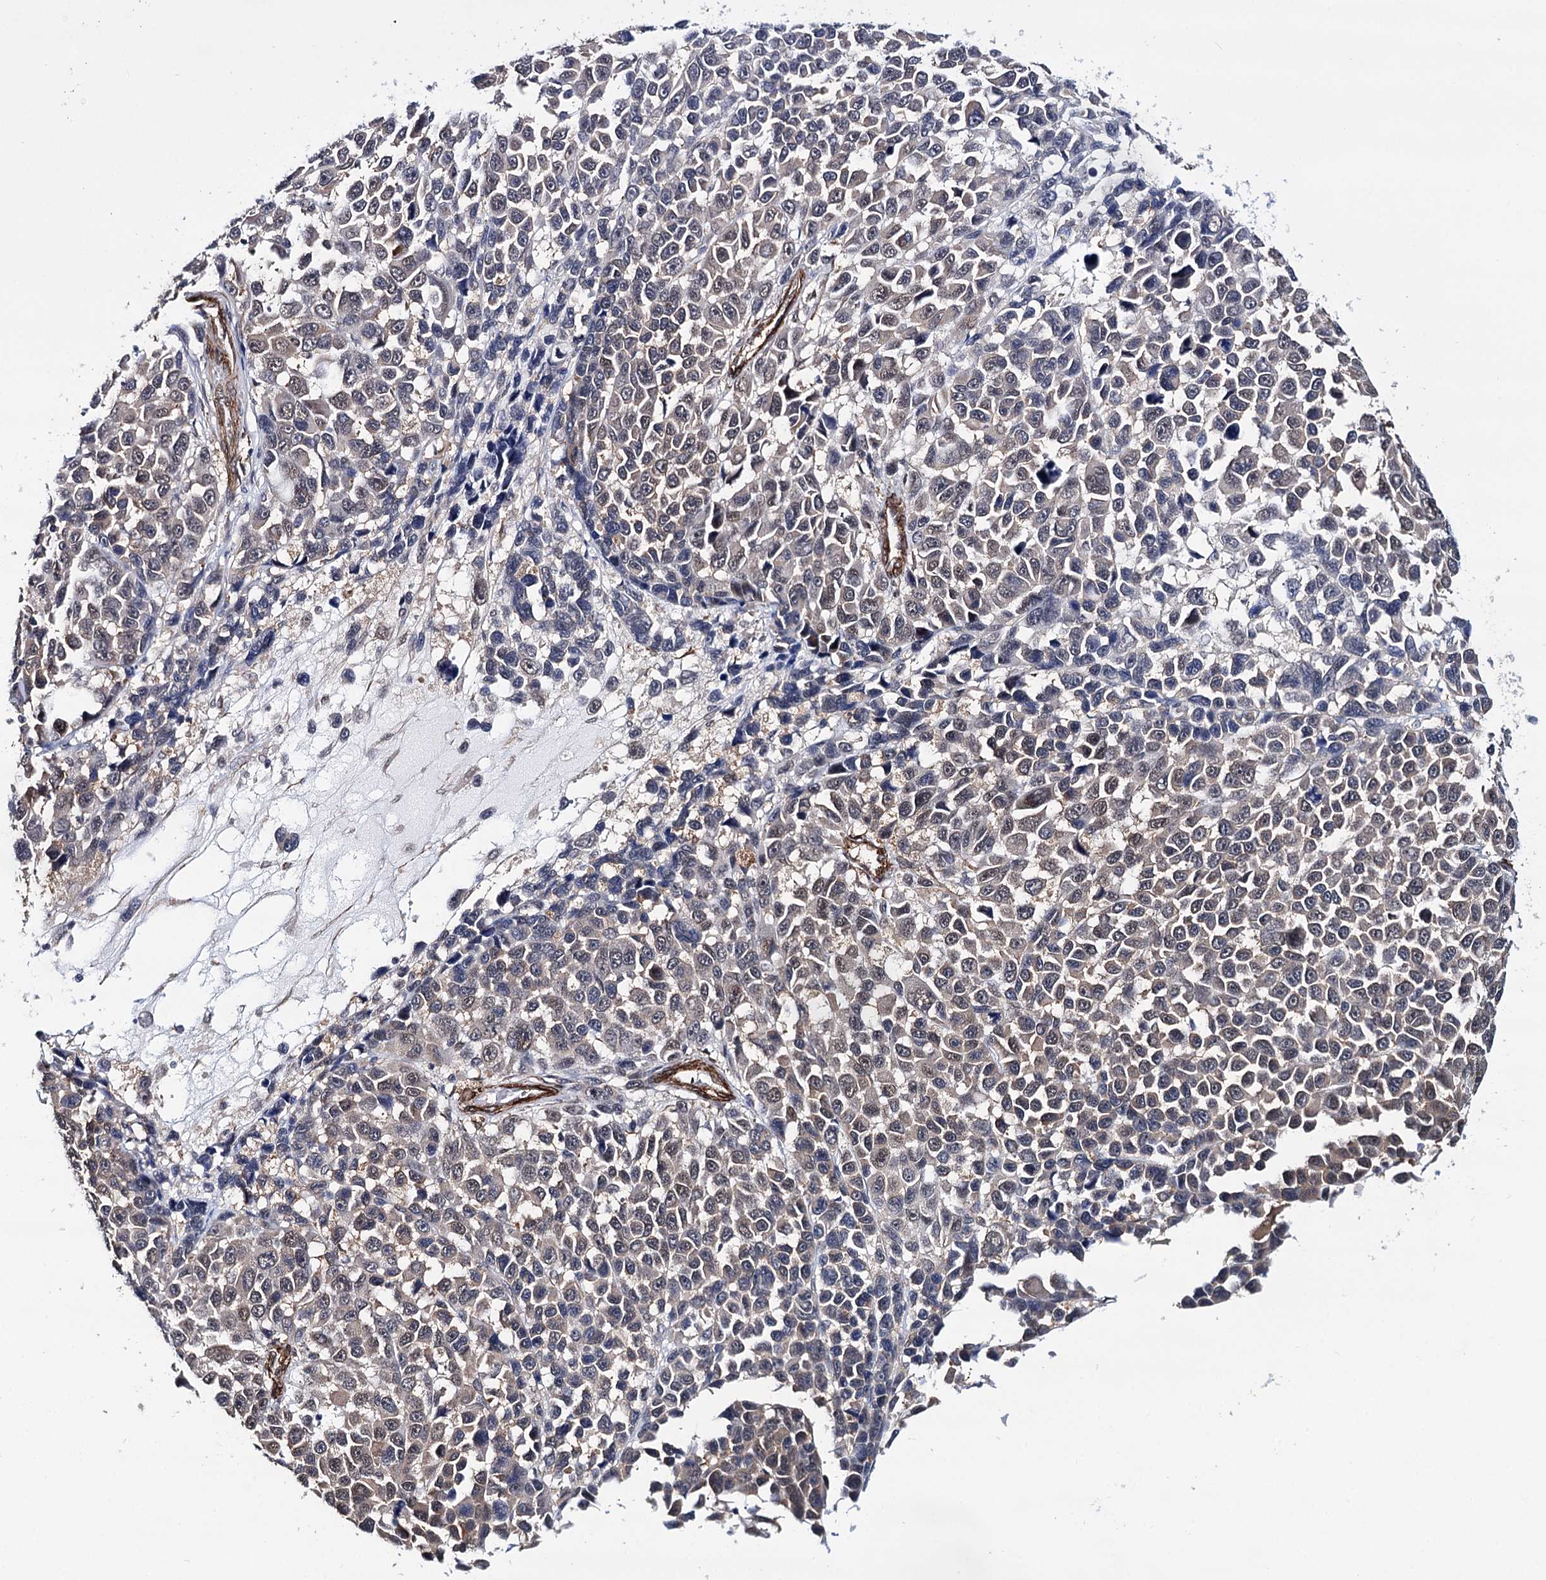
{"staining": {"intensity": "weak", "quantity": "<25%", "location": "nuclear"}, "tissue": "melanoma", "cell_type": "Tumor cells", "image_type": "cancer", "snomed": [{"axis": "morphology", "description": "Malignant melanoma, NOS"}, {"axis": "topography", "description": "Skin"}], "caption": "Melanoma stained for a protein using immunohistochemistry (IHC) reveals no expression tumor cells.", "gene": "PPP2R5B", "patient": {"sex": "male", "age": 53}}